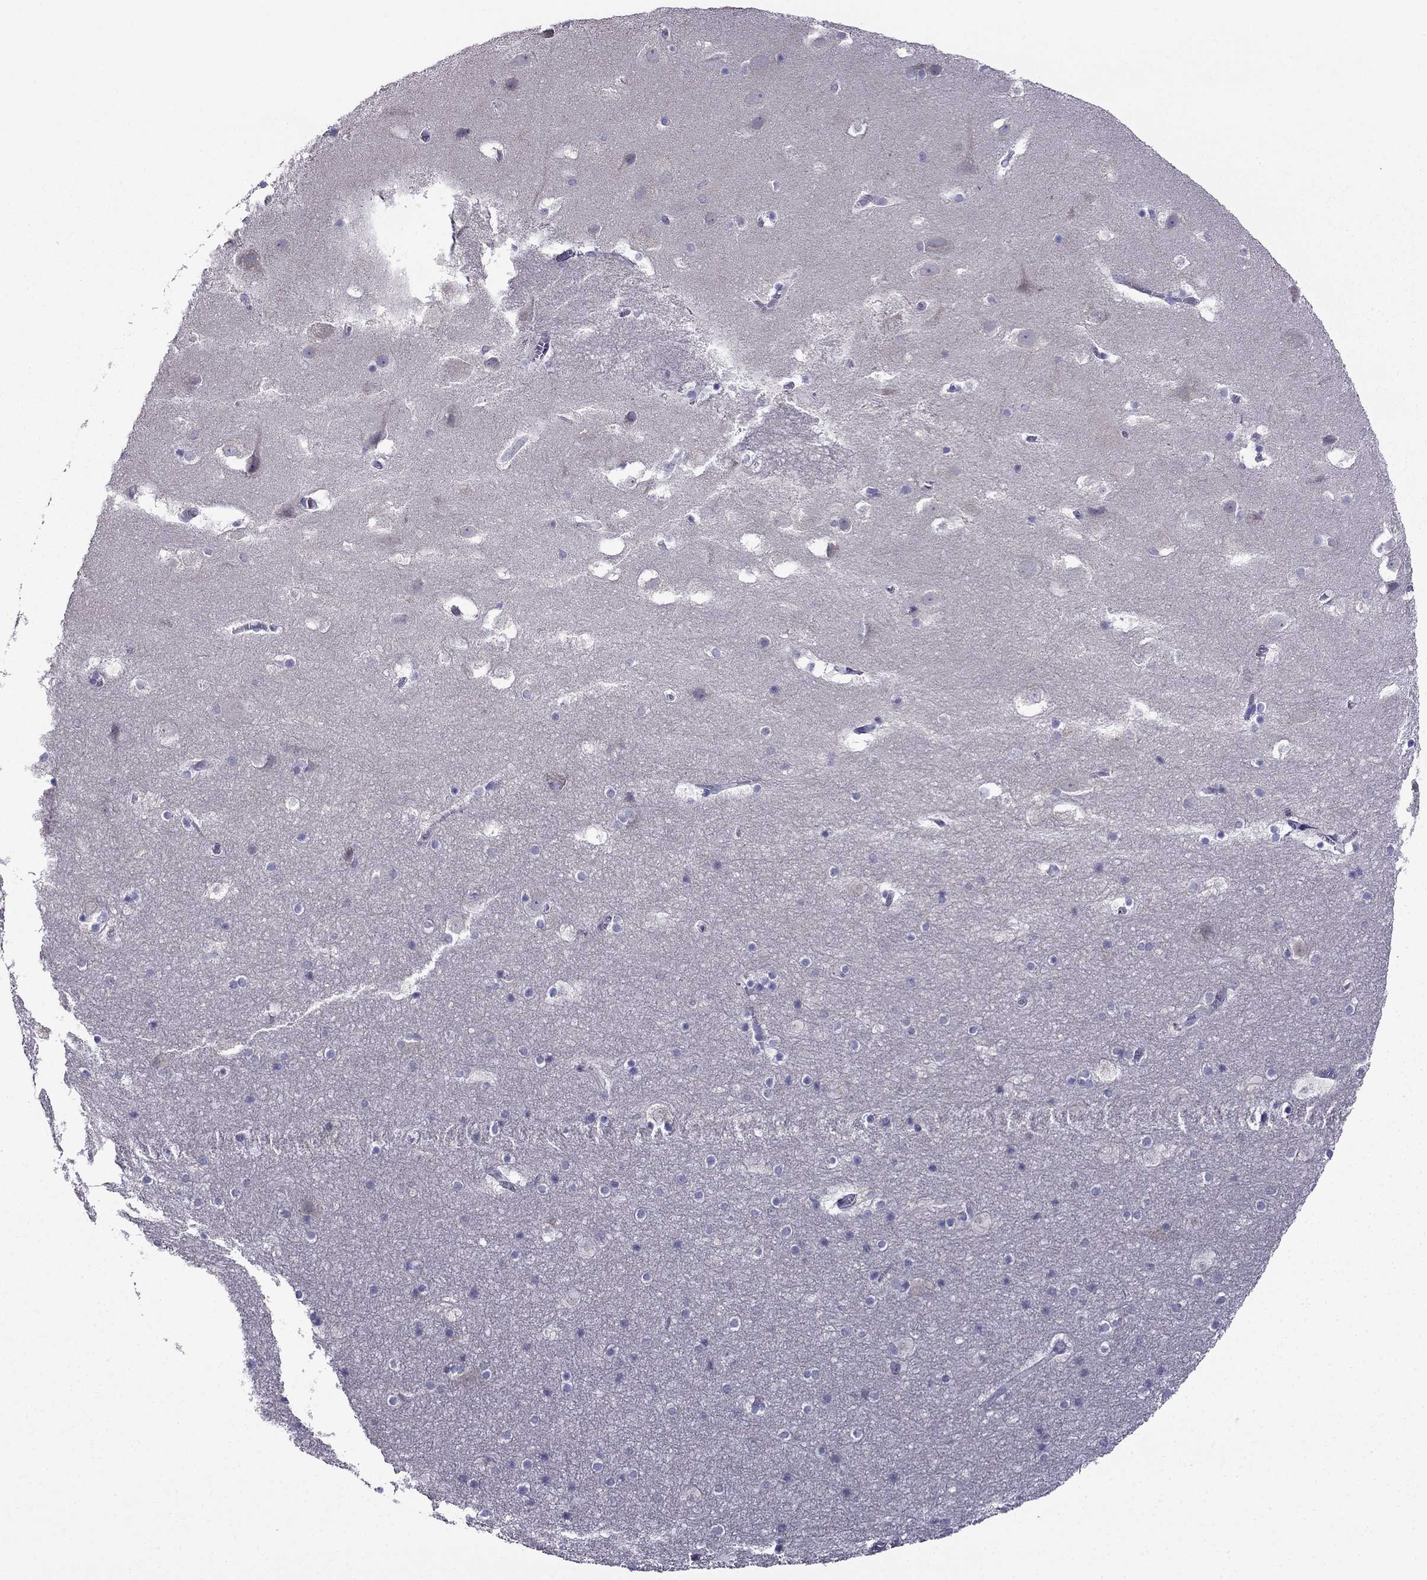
{"staining": {"intensity": "negative", "quantity": "none", "location": "none"}, "tissue": "hippocampus", "cell_type": "Glial cells", "image_type": "normal", "snomed": [{"axis": "morphology", "description": "Normal tissue, NOS"}, {"axis": "topography", "description": "Hippocampus"}], "caption": "Immunohistochemistry histopathology image of unremarkable hippocampus stained for a protein (brown), which demonstrates no expression in glial cells.", "gene": "SCNN1D", "patient": {"sex": "male", "age": 45}}